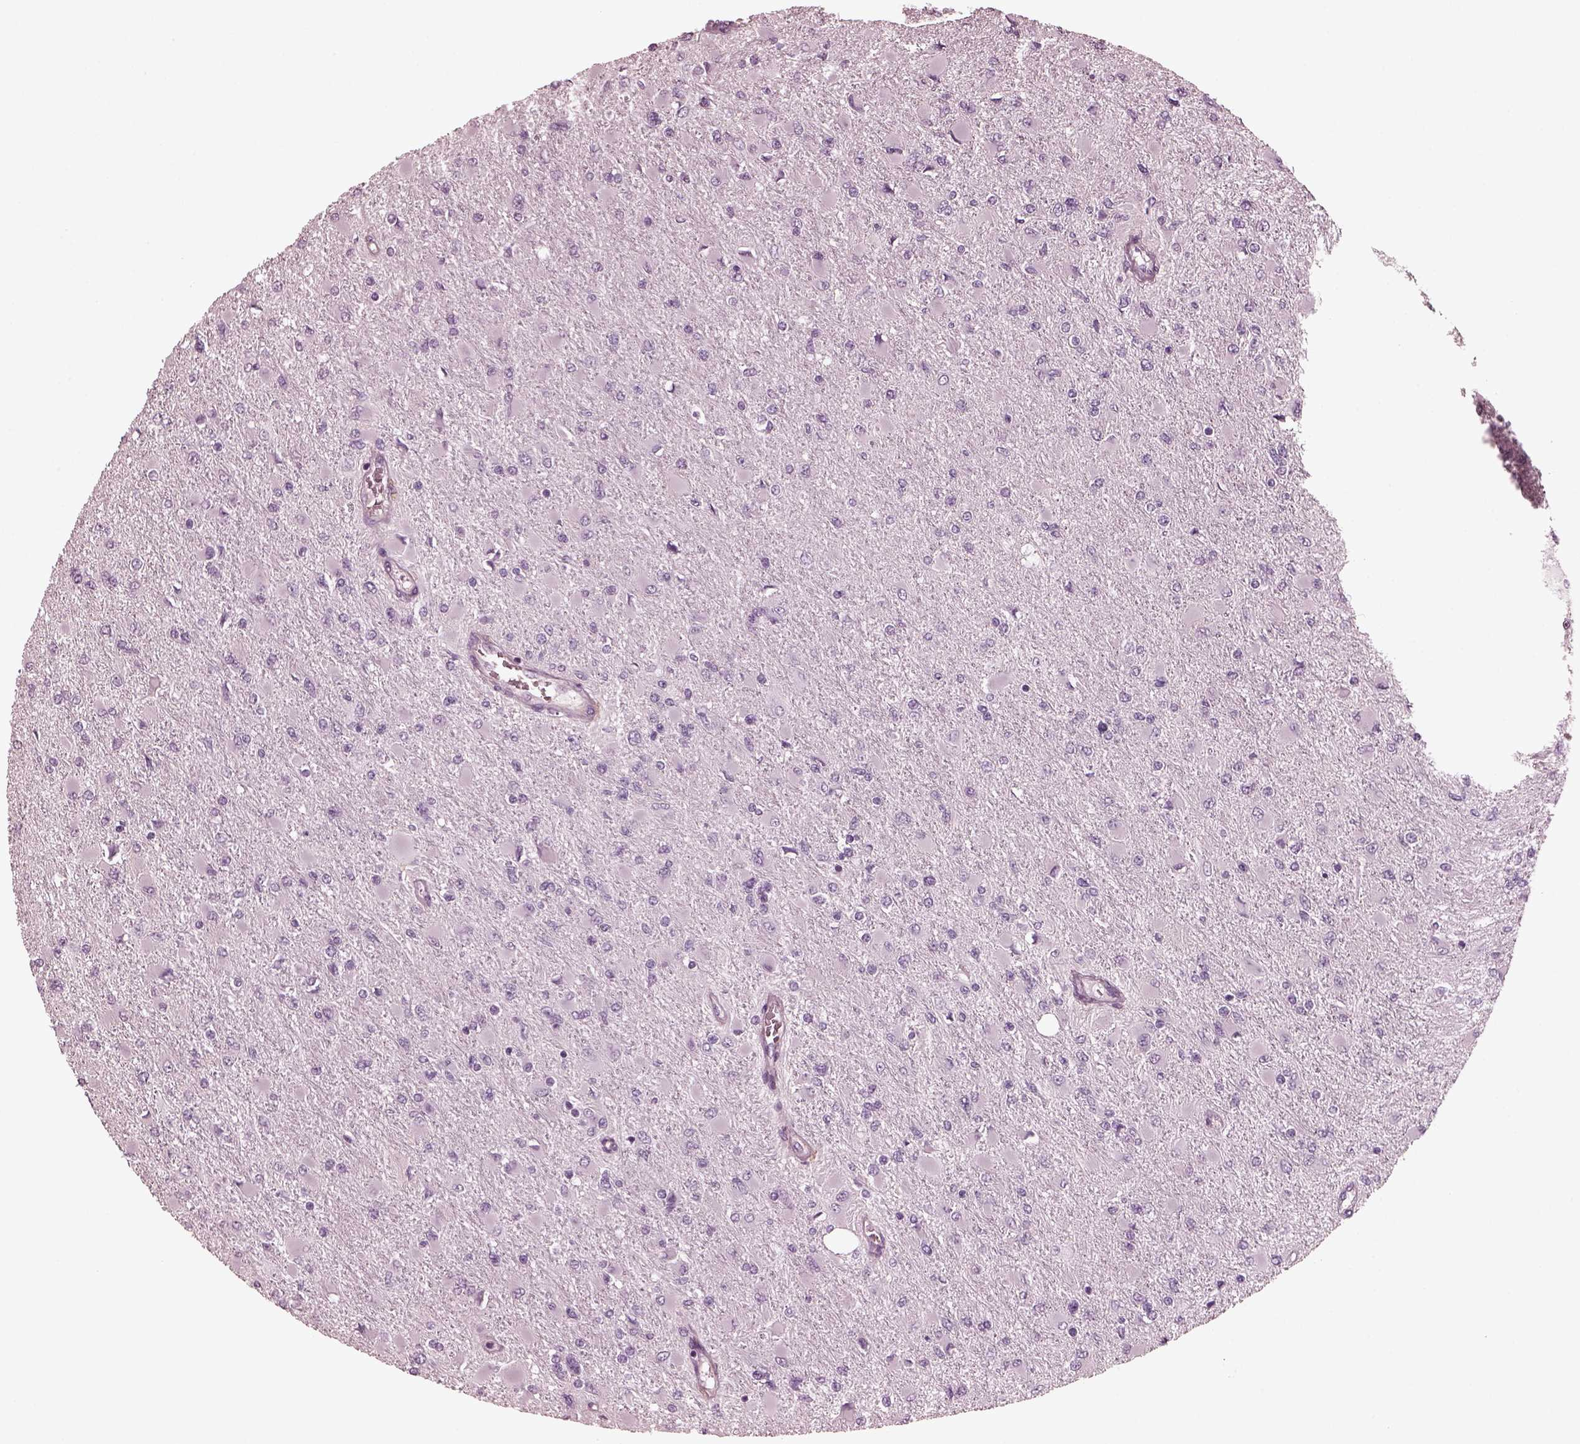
{"staining": {"intensity": "negative", "quantity": "none", "location": "none"}, "tissue": "glioma", "cell_type": "Tumor cells", "image_type": "cancer", "snomed": [{"axis": "morphology", "description": "Glioma, malignant, High grade"}, {"axis": "topography", "description": "Cerebral cortex"}], "caption": "Tumor cells are negative for protein expression in human glioma.", "gene": "CGA", "patient": {"sex": "female", "age": 36}}